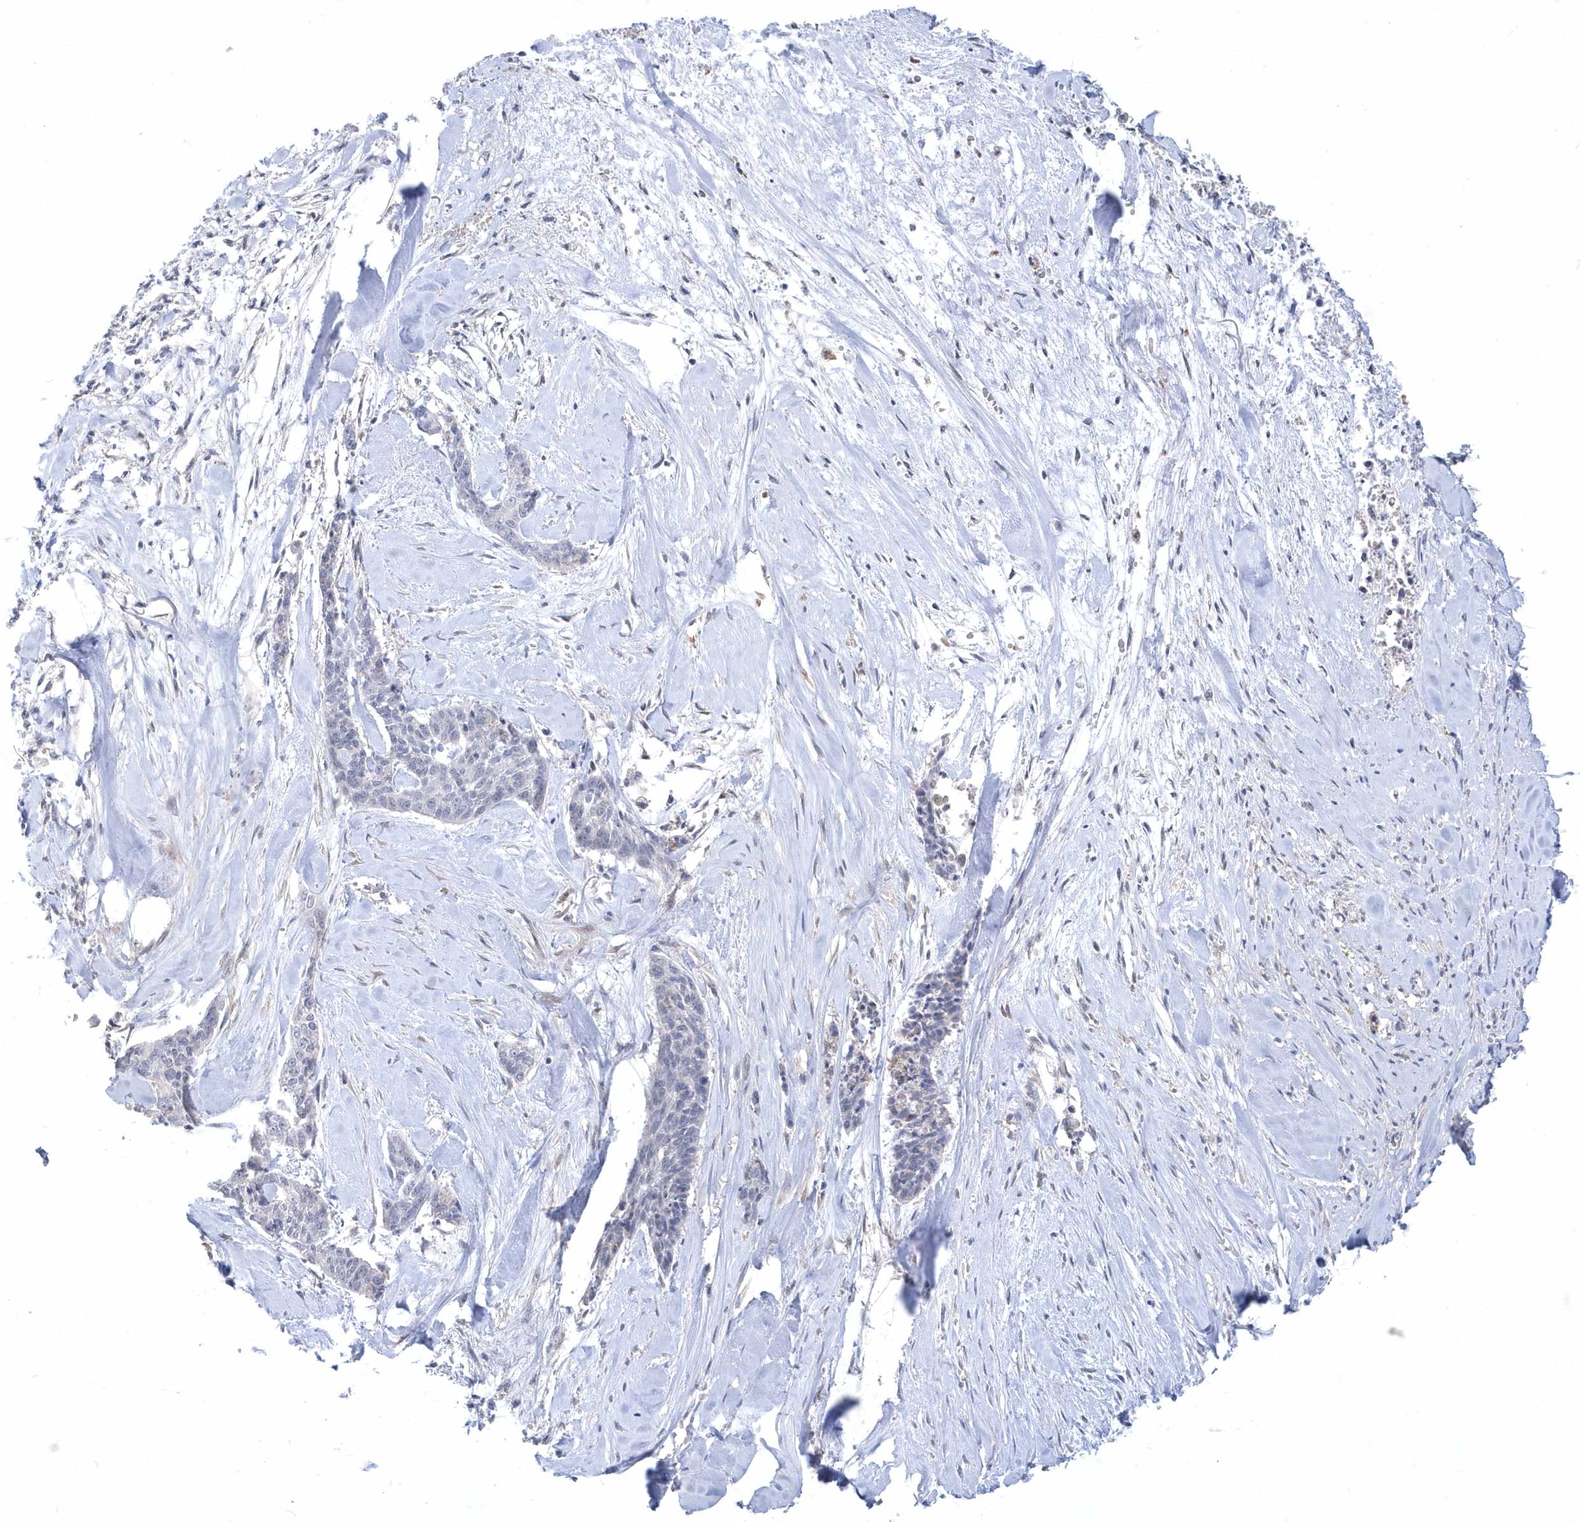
{"staining": {"intensity": "negative", "quantity": "none", "location": "none"}, "tissue": "skin cancer", "cell_type": "Tumor cells", "image_type": "cancer", "snomed": [{"axis": "morphology", "description": "Basal cell carcinoma"}, {"axis": "topography", "description": "Skin"}], "caption": "A high-resolution photomicrograph shows immunohistochemistry staining of skin cancer, which displays no significant positivity in tumor cells.", "gene": "TSPEAR", "patient": {"sex": "female", "age": 64}}